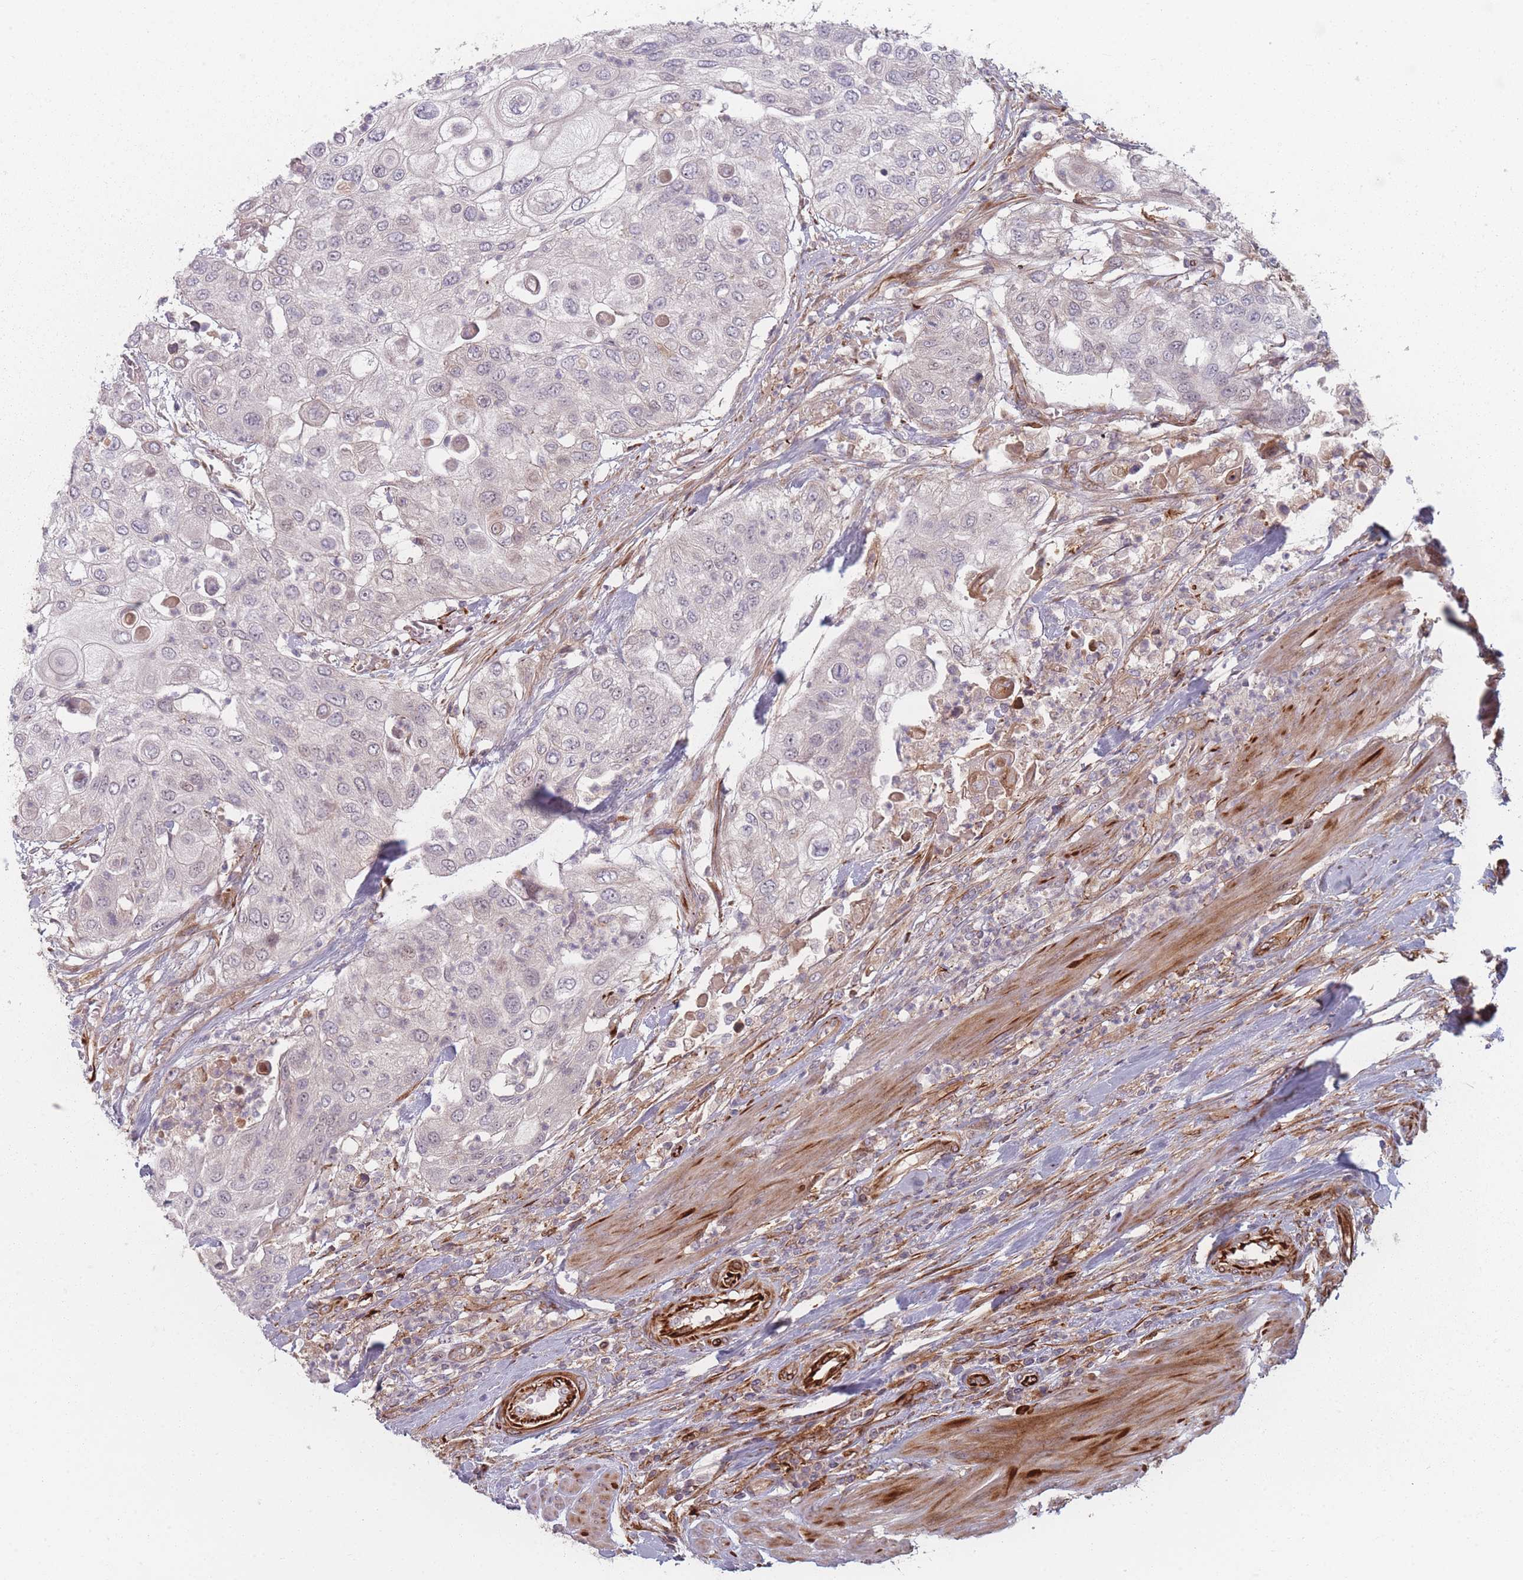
{"staining": {"intensity": "negative", "quantity": "none", "location": "none"}, "tissue": "urothelial cancer", "cell_type": "Tumor cells", "image_type": "cancer", "snomed": [{"axis": "morphology", "description": "Urothelial carcinoma, High grade"}, {"axis": "topography", "description": "Urinary bladder"}], "caption": "Tumor cells show no significant protein expression in urothelial carcinoma (high-grade). The staining was performed using DAB (3,3'-diaminobenzidine) to visualize the protein expression in brown, while the nuclei were stained in blue with hematoxylin (Magnification: 20x).", "gene": "EEF1AKMT2", "patient": {"sex": "female", "age": 79}}